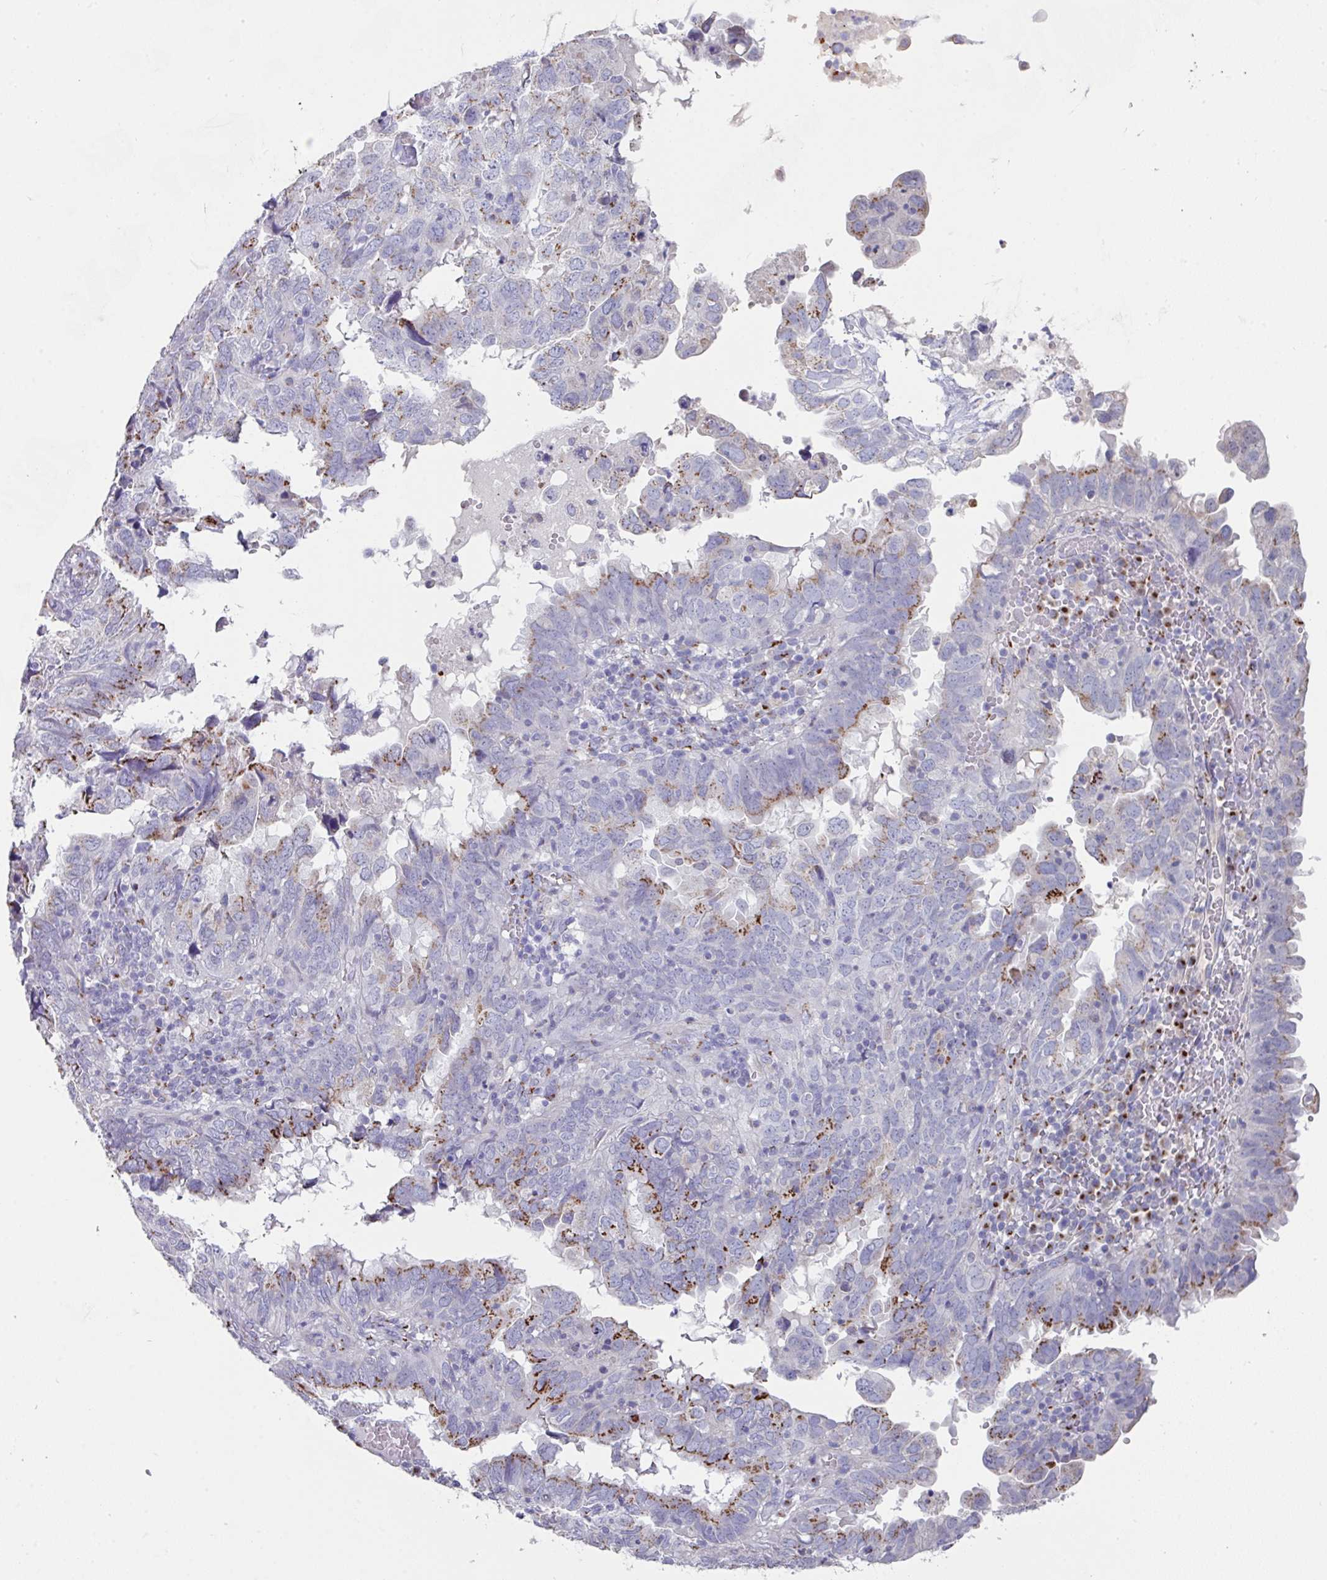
{"staining": {"intensity": "moderate", "quantity": "25%-75%", "location": "cytoplasmic/membranous"}, "tissue": "endometrial cancer", "cell_type": "Tumor cells", "image_type": "cancer", "snomed": [{"axis": "morphology", "description": "Adenocarcinoma, NOS"}, {"axis": "topography", "description": "Uterus"}], "caption": "Brown immunohistochemical staining in endometrial adenocarcinoma exhibits moderate cytoplasmic/membranous staining in about 25%-75% of tumor cells.", "gene": "VKORC1L1", "patient": {"sex": "female", "age": 77}}